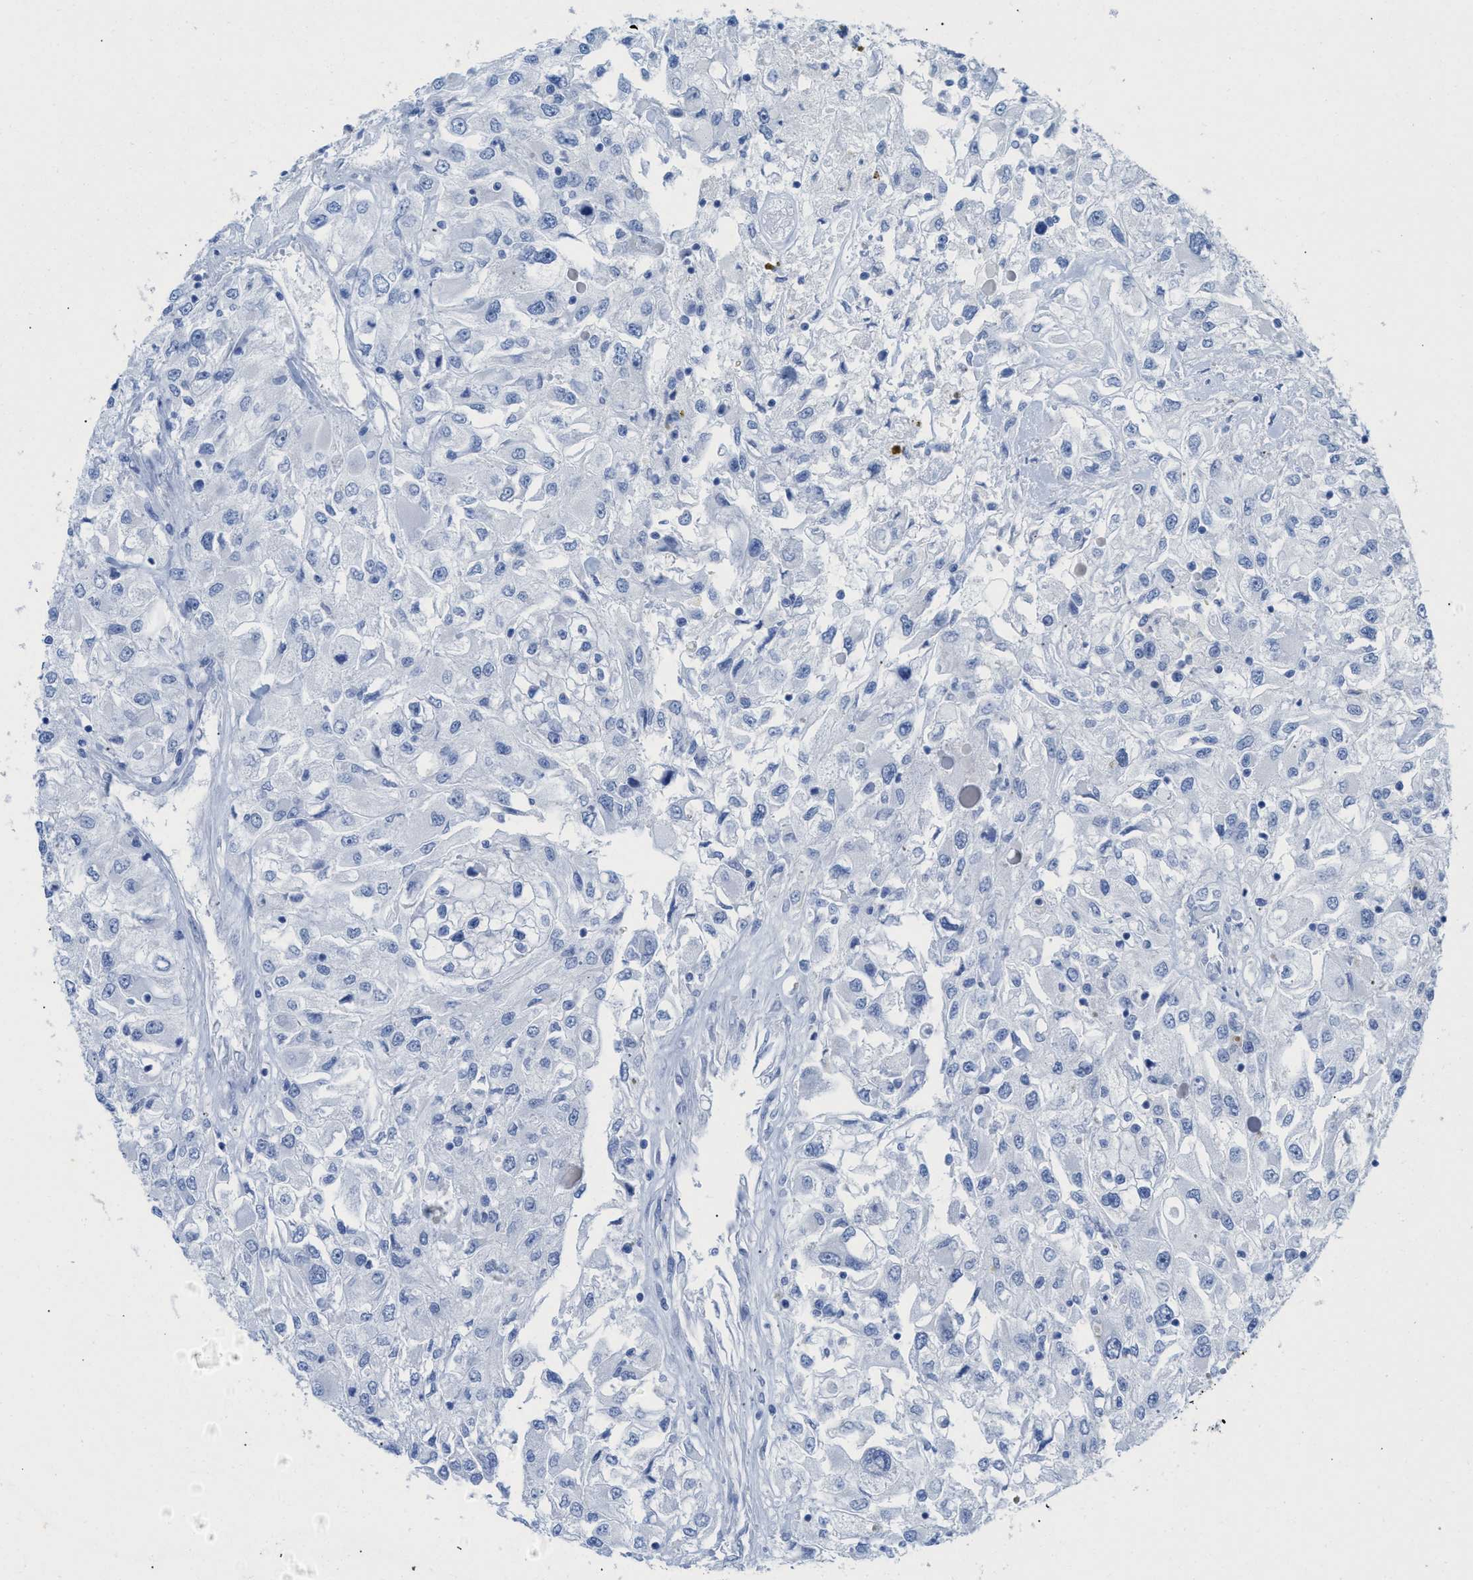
{"staining": {"intensity": "negative", "quantity": "none", "location": "none"}, "tissue": "renal cancer", "cell_type": "Tumor cells", "image_type": "cancer", "snomed": [{"axis": "morphology", "description": "Adenocarcinoma, NOS"}, {"axis": "topography", "description": "Kidney"}], "caption": "Renal adenocarcinoma stained for a protein using immunohistochemistry (IHC) reveals no expression tumor cells.", "gene": "ANKFN1", "patient": {"sex": "female", "age": 52}}